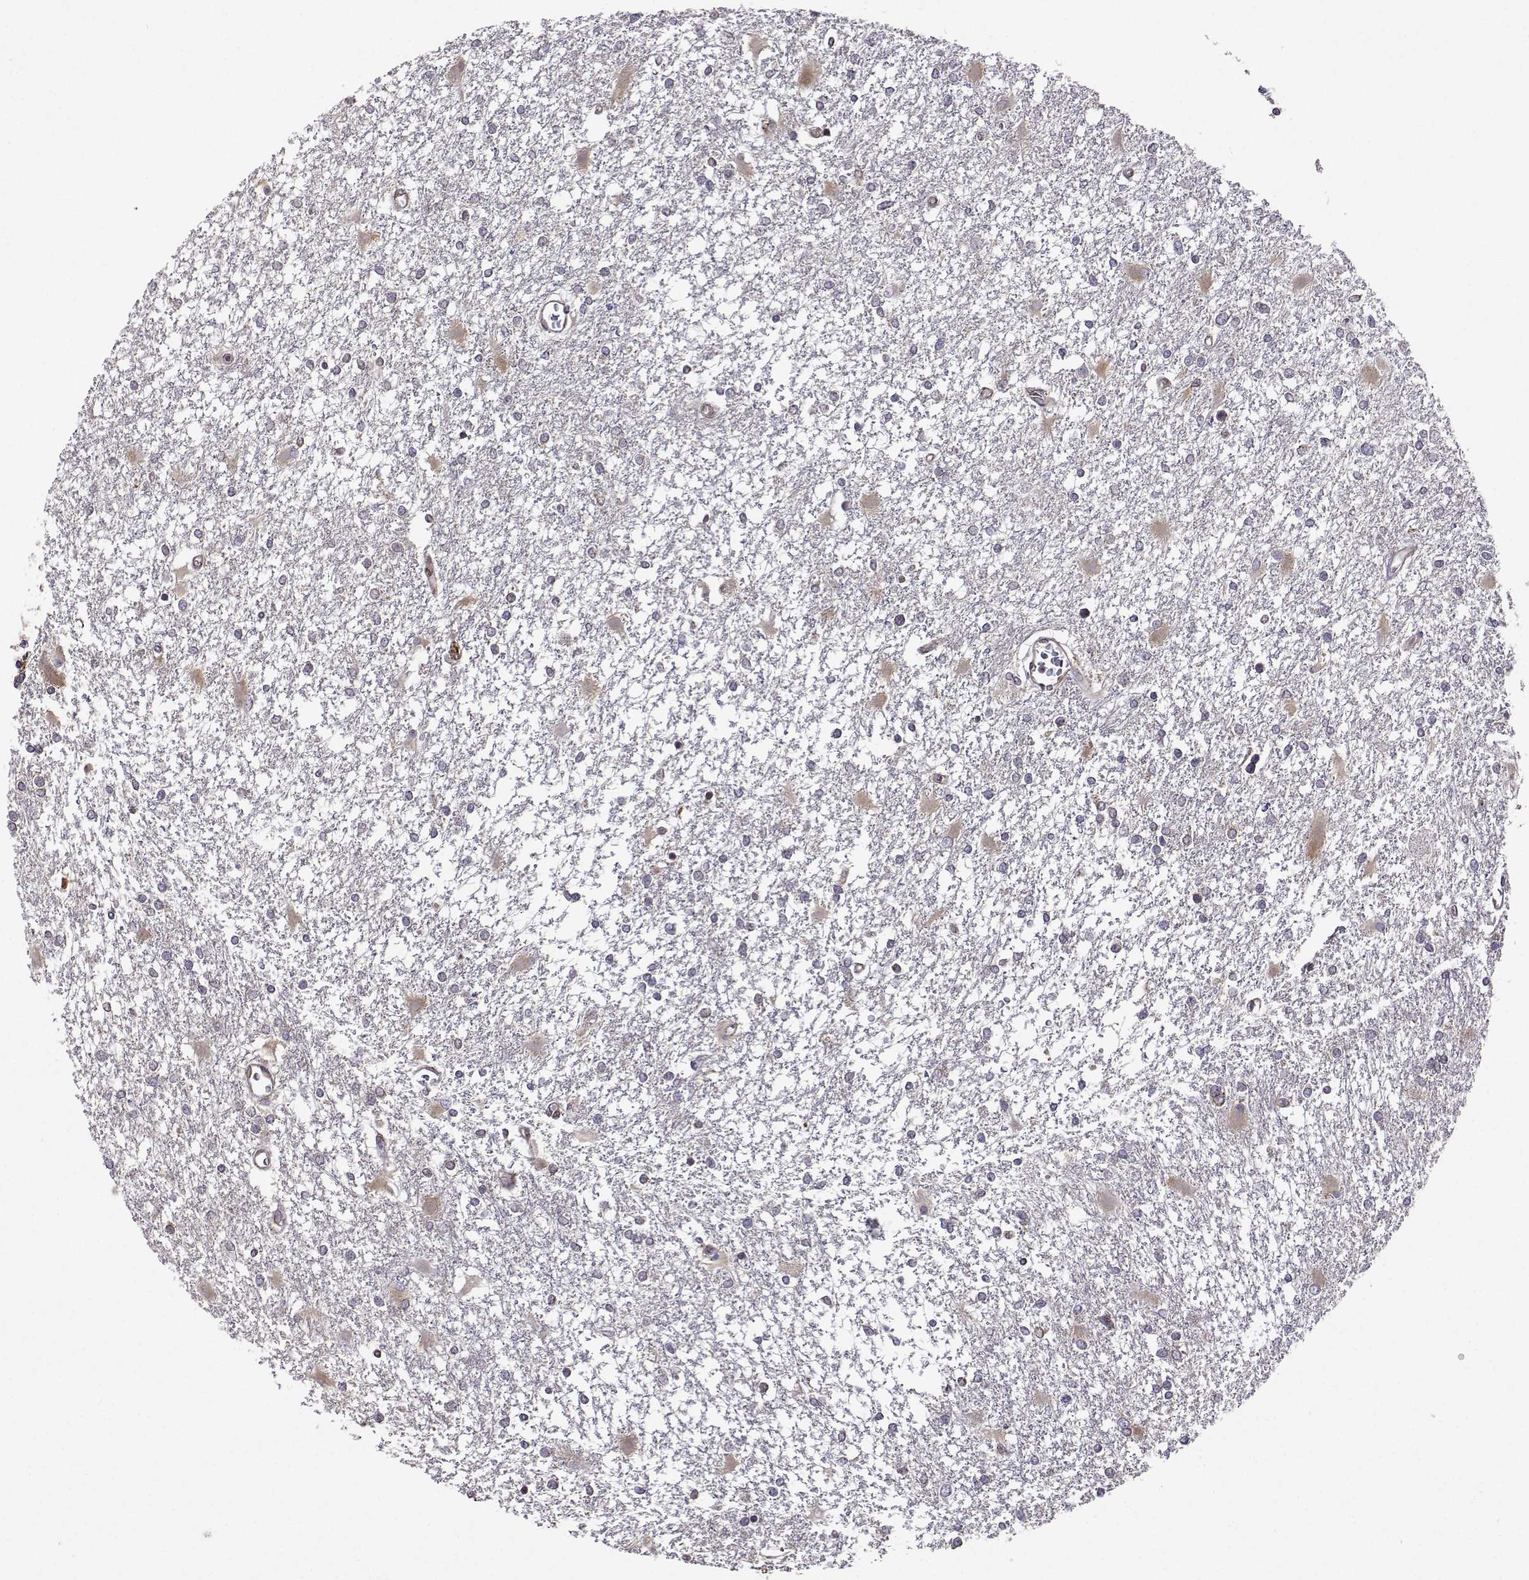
{"staining": {"intensity": "negative", "quantity": "none", "location": "none"}, "tissue": "glioma", "cell_type": "Tumor cells", "image_type": "cancer", "snomed": [{"axis": "morphology", "description": "Glioma, malignant, High grade"}, {"axis": "topography", "description": "Cerebral cortex"}], "caption": "This is an IHC photomicrograph of glioma. There is no staining in tumor cells.", "gene": "PGRMC2", "patient": {"sex": "male", "age": 79}}